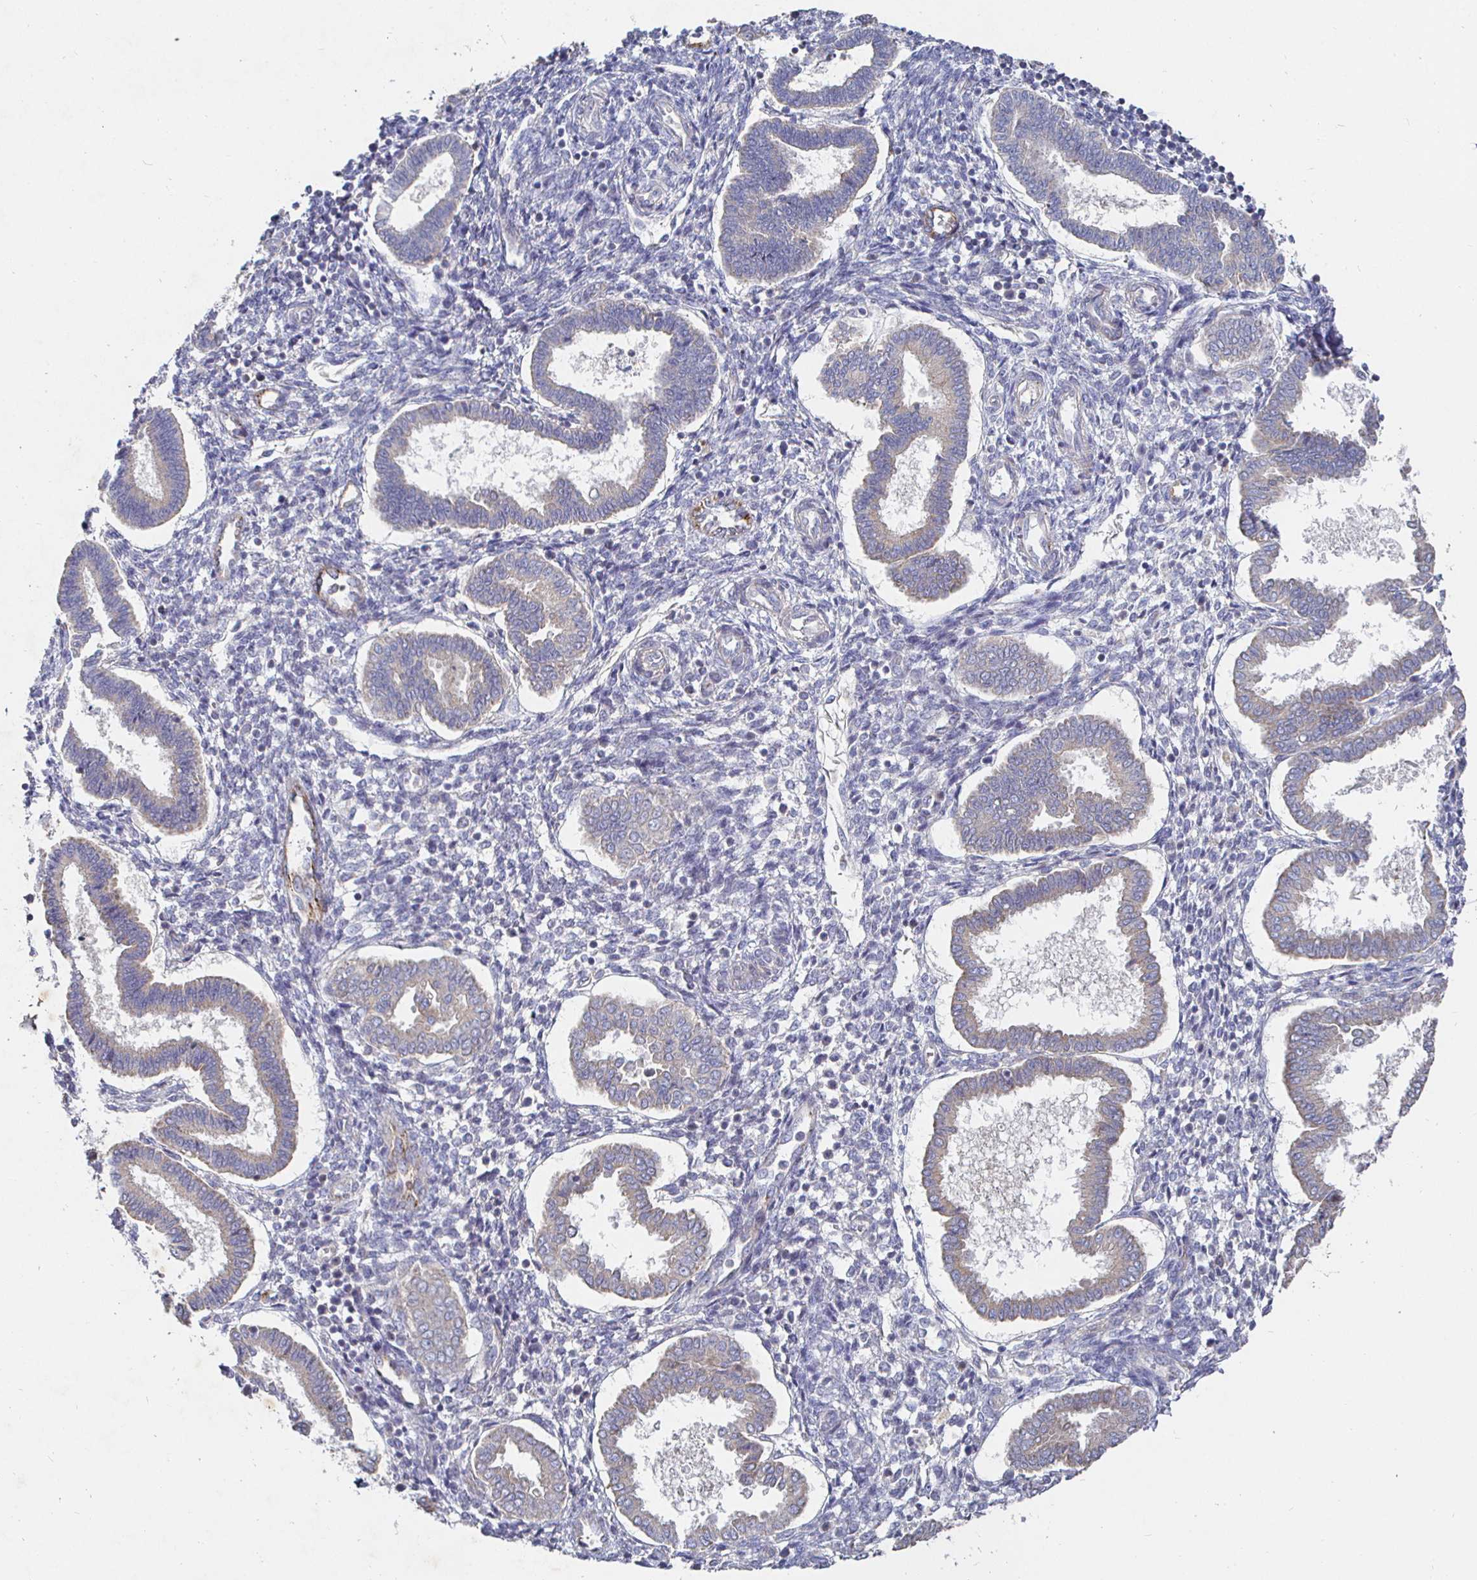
{"staining": {"intensity": "negative", "quantity": "none", "location": "none"}, "tissue": "endometrium", "cell_type": "Cells in endometrial stroma", "image_type": "normal", "snomed": [{"axis": "morphology", "description": "Normal tissue, NOS"}, {"axis": "topography", "description": "Endometrium"}], "caption": "This is a photomicrograph of IHC staining of unremarkable endometrium, which shows no staining in cells in endometrial stroma. (Immunohistochemistry (ihc), brightfield microscopy, high magnification).", "gene": "NRSN1", "patient": {"sex": "female", "age": 24}}